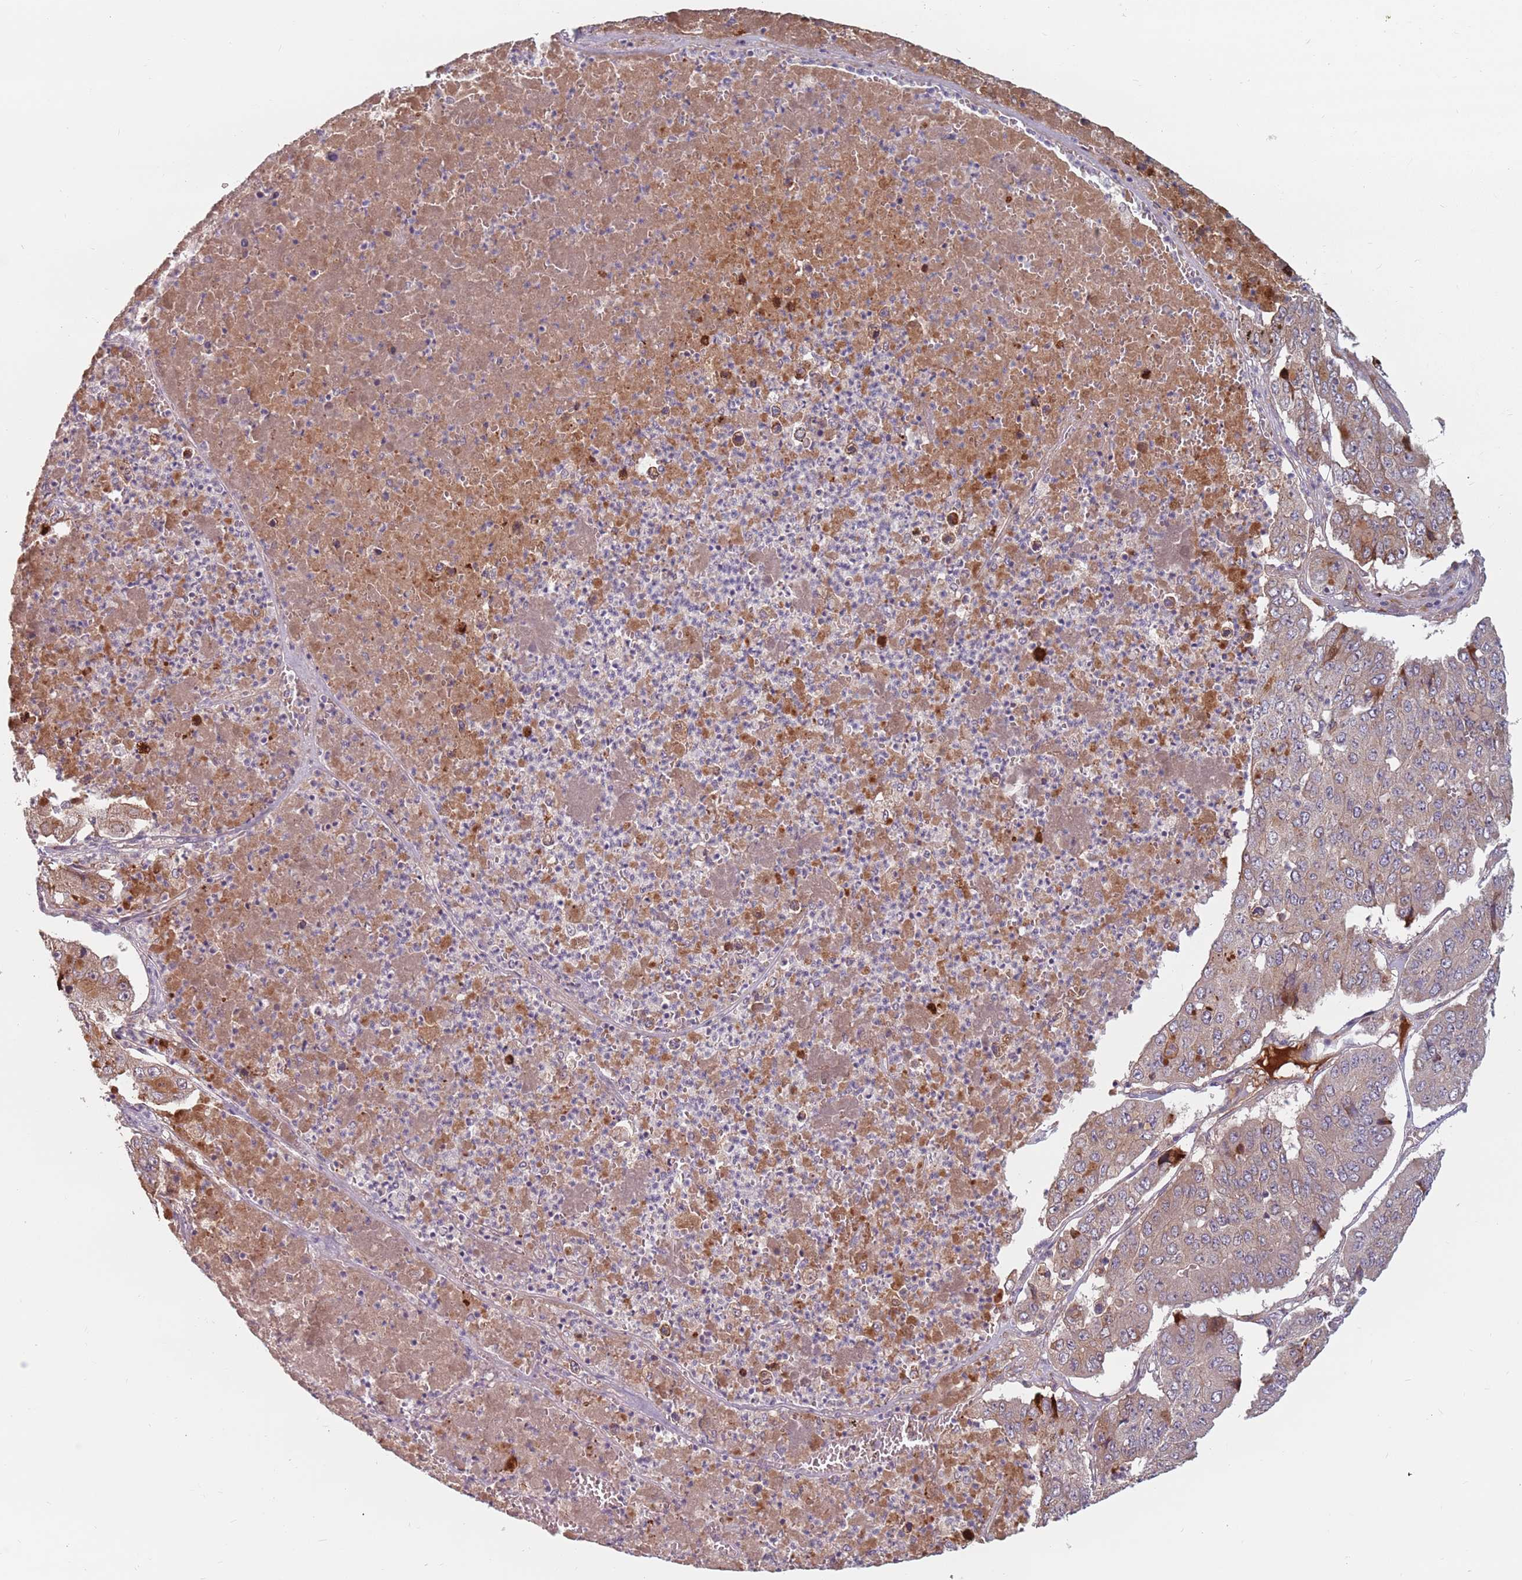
{"staining": {"intensity": "weak", "quantity": ">75%", "location": "cytoplasmic/membranous"}, "tissue": "pancreatic cancer", "cell_type": "Tumor cells", "image_type": "cancer", "snomed": [{"axis": "morphology", "description": "Adenocarcinoma, NOS"}, {"axis": "topography", "description": "Pancreas"}], "caption": "This histopathology image demonstrates immunohistochemistry (IHC) staining of pancreatic cancer, with low weak cytoplasmic/membranous positivity in about >75% of tumor cells.", "gene": "ADAL", "patient": {"sex": "male", "age": 50}}